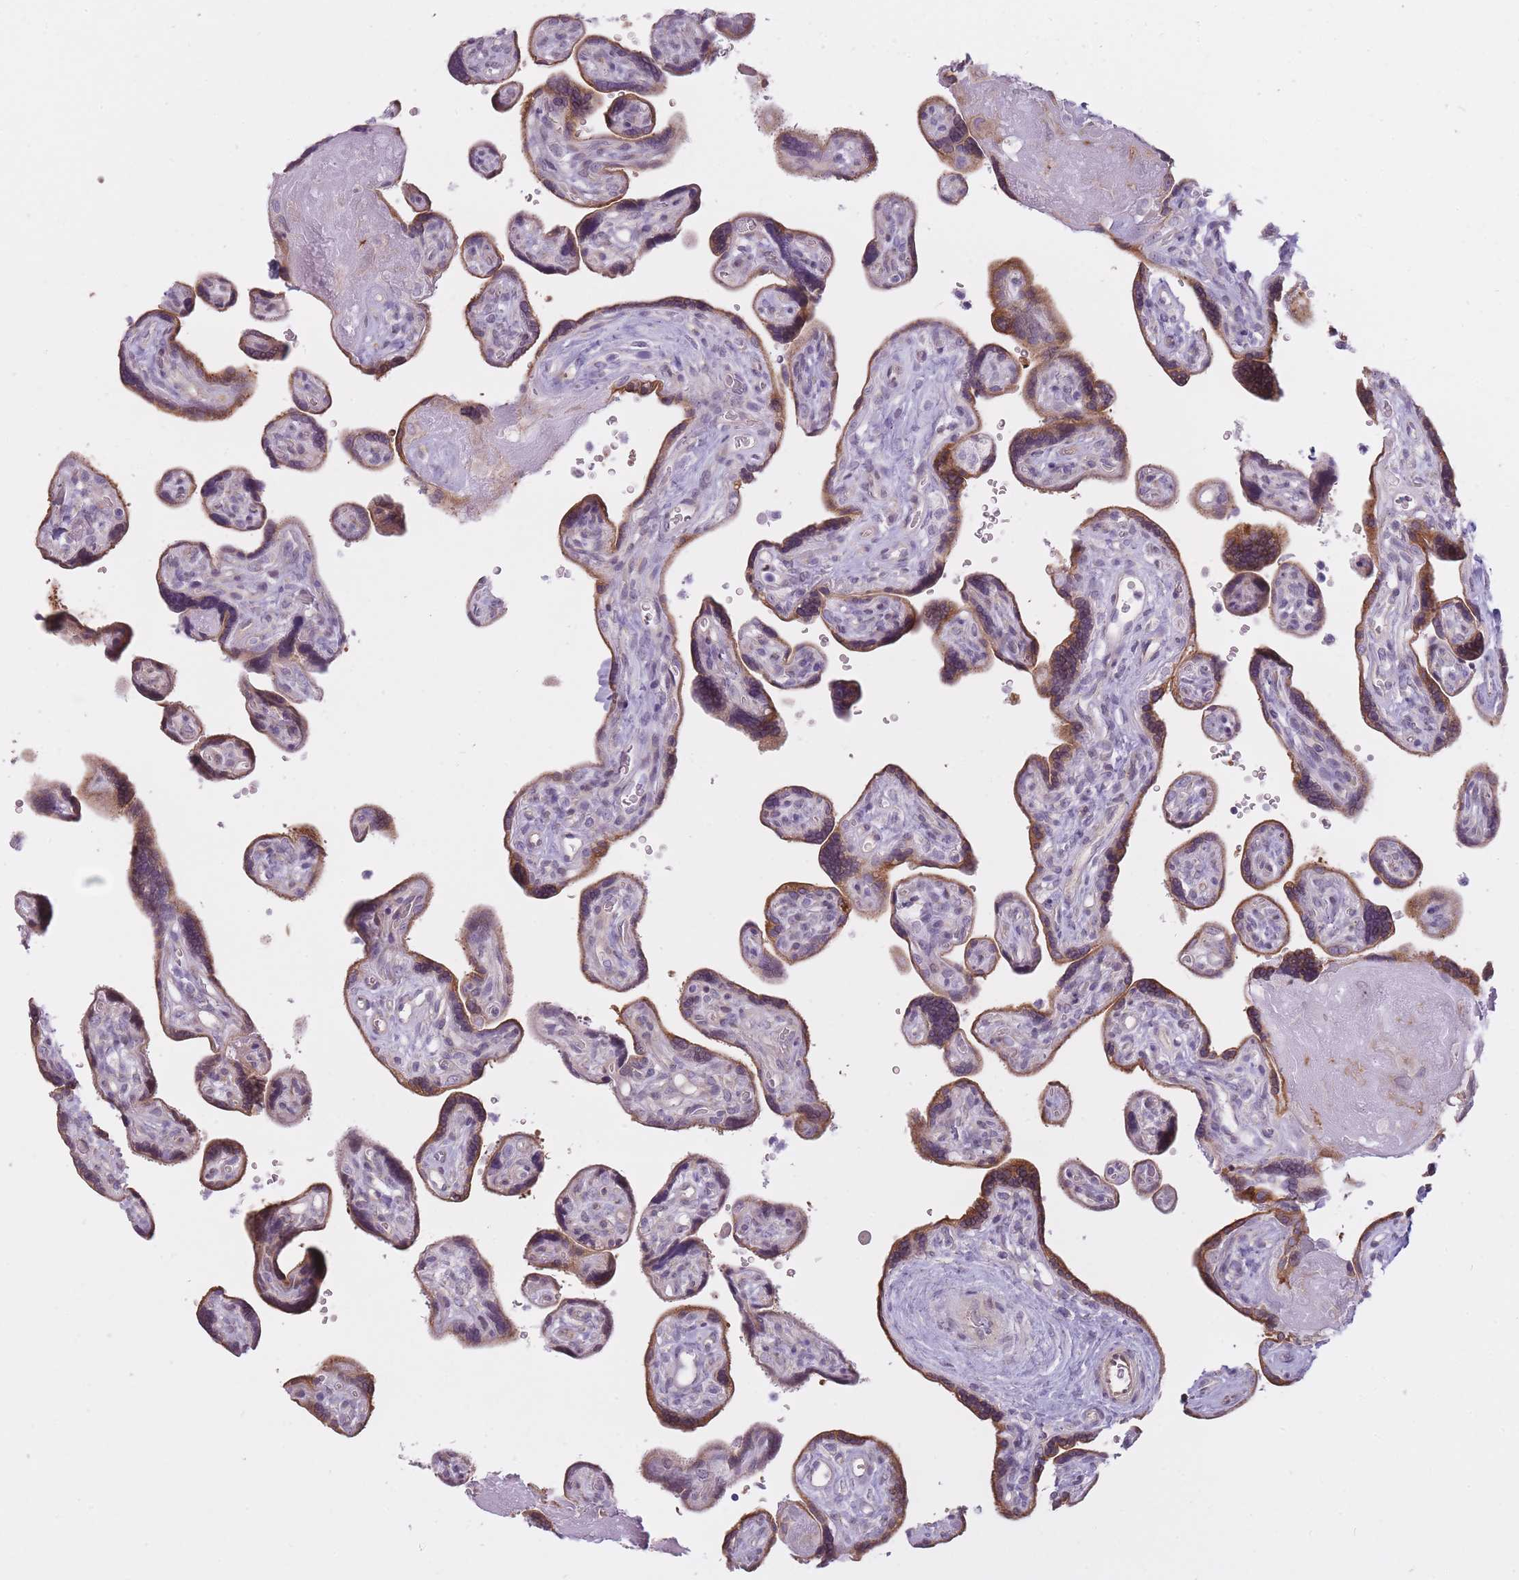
{"staining": {"intensity": "moderate", "quantity": ">75%", "location": "cytoplasmic/membranous"}, "tissue": "placenta", "cell_type": "Decidual cells", "image_type": "normal", "snomed": [{"axis": "morphology", "description": "Normal tissue, NOS"}, {"axis": "topography", "description": "Placenta"}], "caption": "The histopathology image shows a brown stain indicating the presence of a protein in the cytoplasmic/membranous of decidual cells in placenta.", "gene": "PGRMC2", "patient": {"sex": "female", "age": 39}}